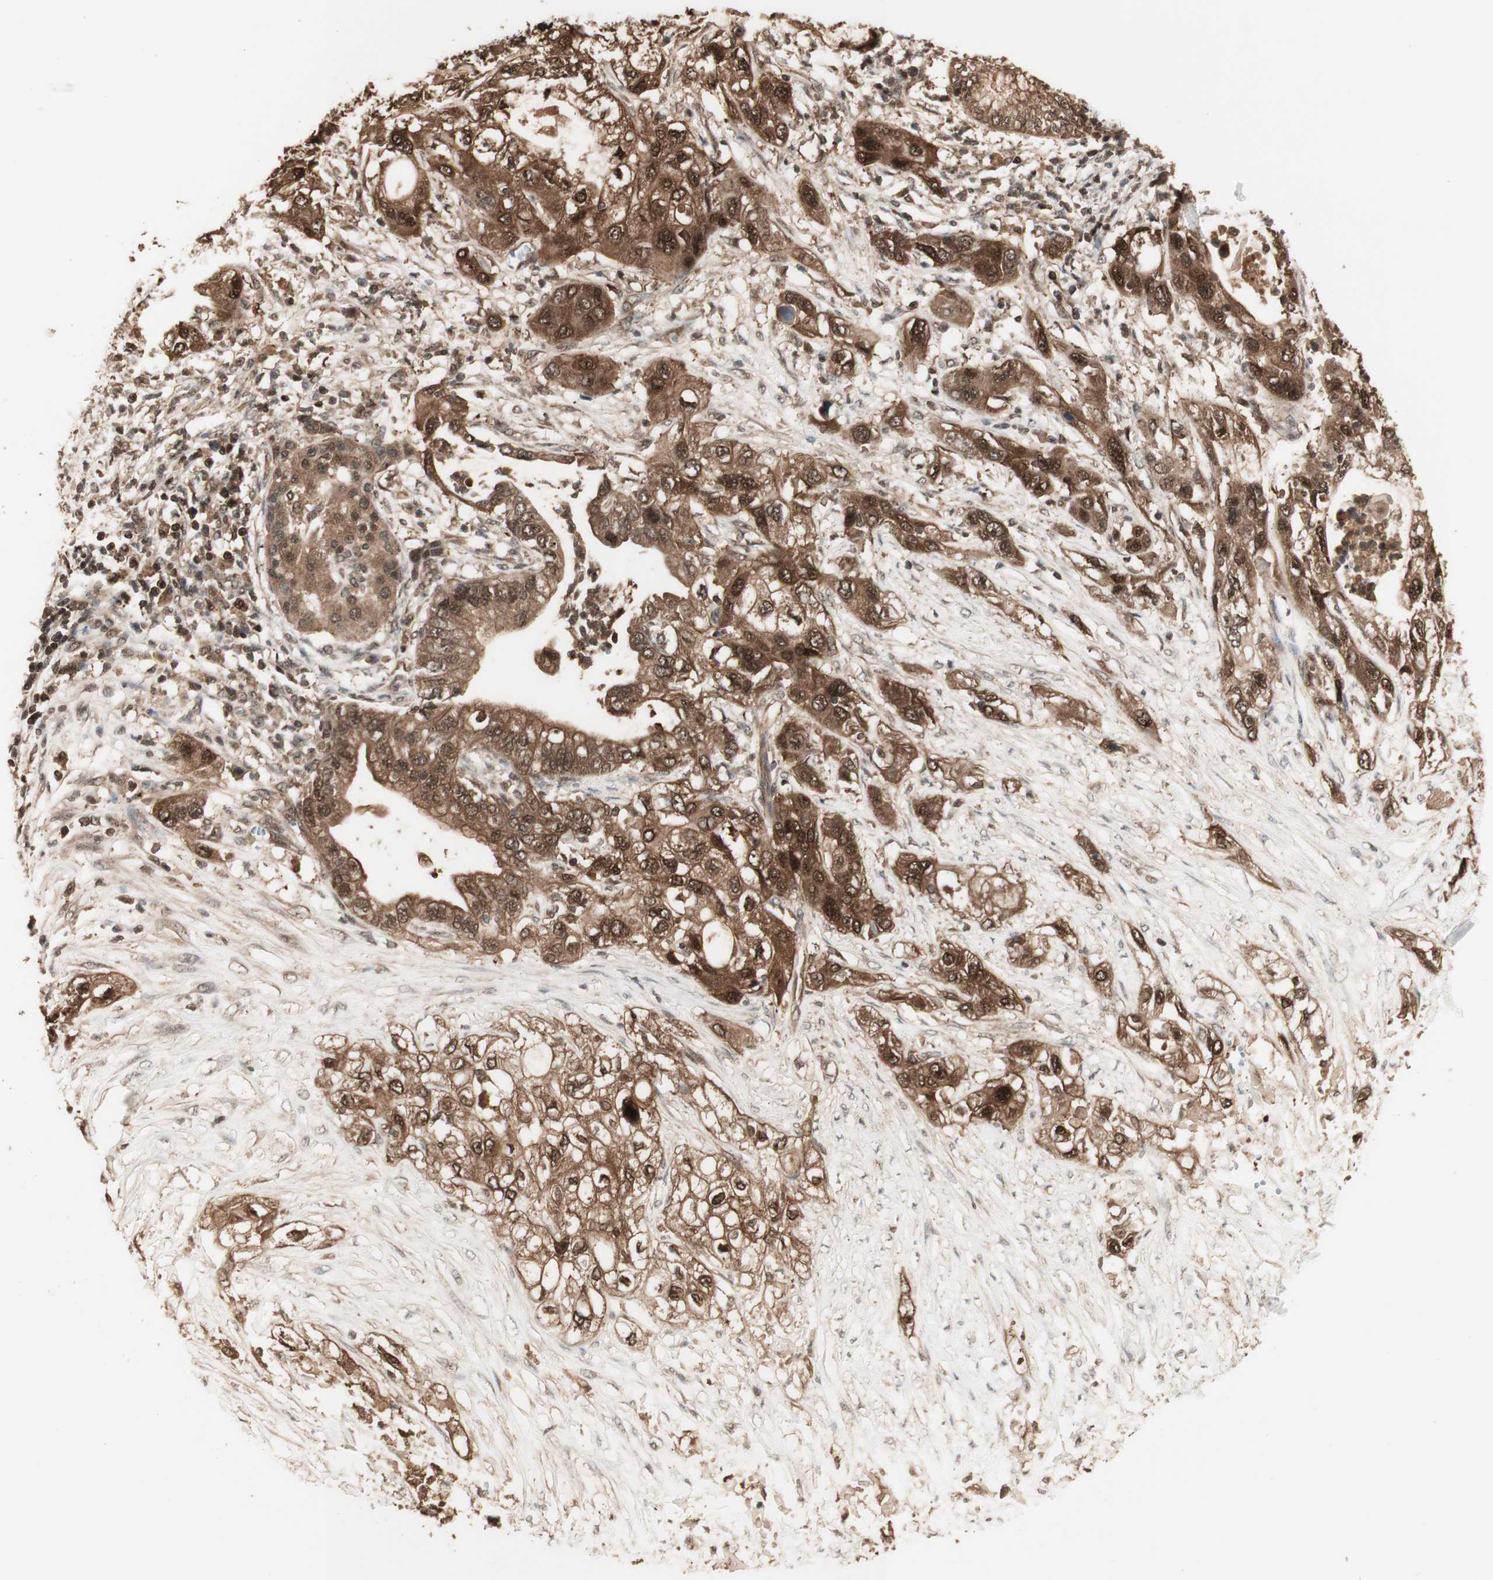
{"staining": {"intensity": "strong", "quantity": ">75%", "location": "cytoplasmic/membranous,nuclear"}, "tissue": "pancreatic cancer", "cell_type": "Tumor cells", "image_type": "cancer", "snomed": [{"axis": "morphology", "description": "Adenocarcinoma, NOS"}, {"axis": "topography", "description": "Pancreas"}], "caption": "Immunohistochemistry of human pancreatic cancer exhibits high levels of strong cytoplasmic/membranous and nuclear staining in about >75% of tumor cells.", "gene": "YWHAB", "patient": {"sex": "female", "age": 70}}